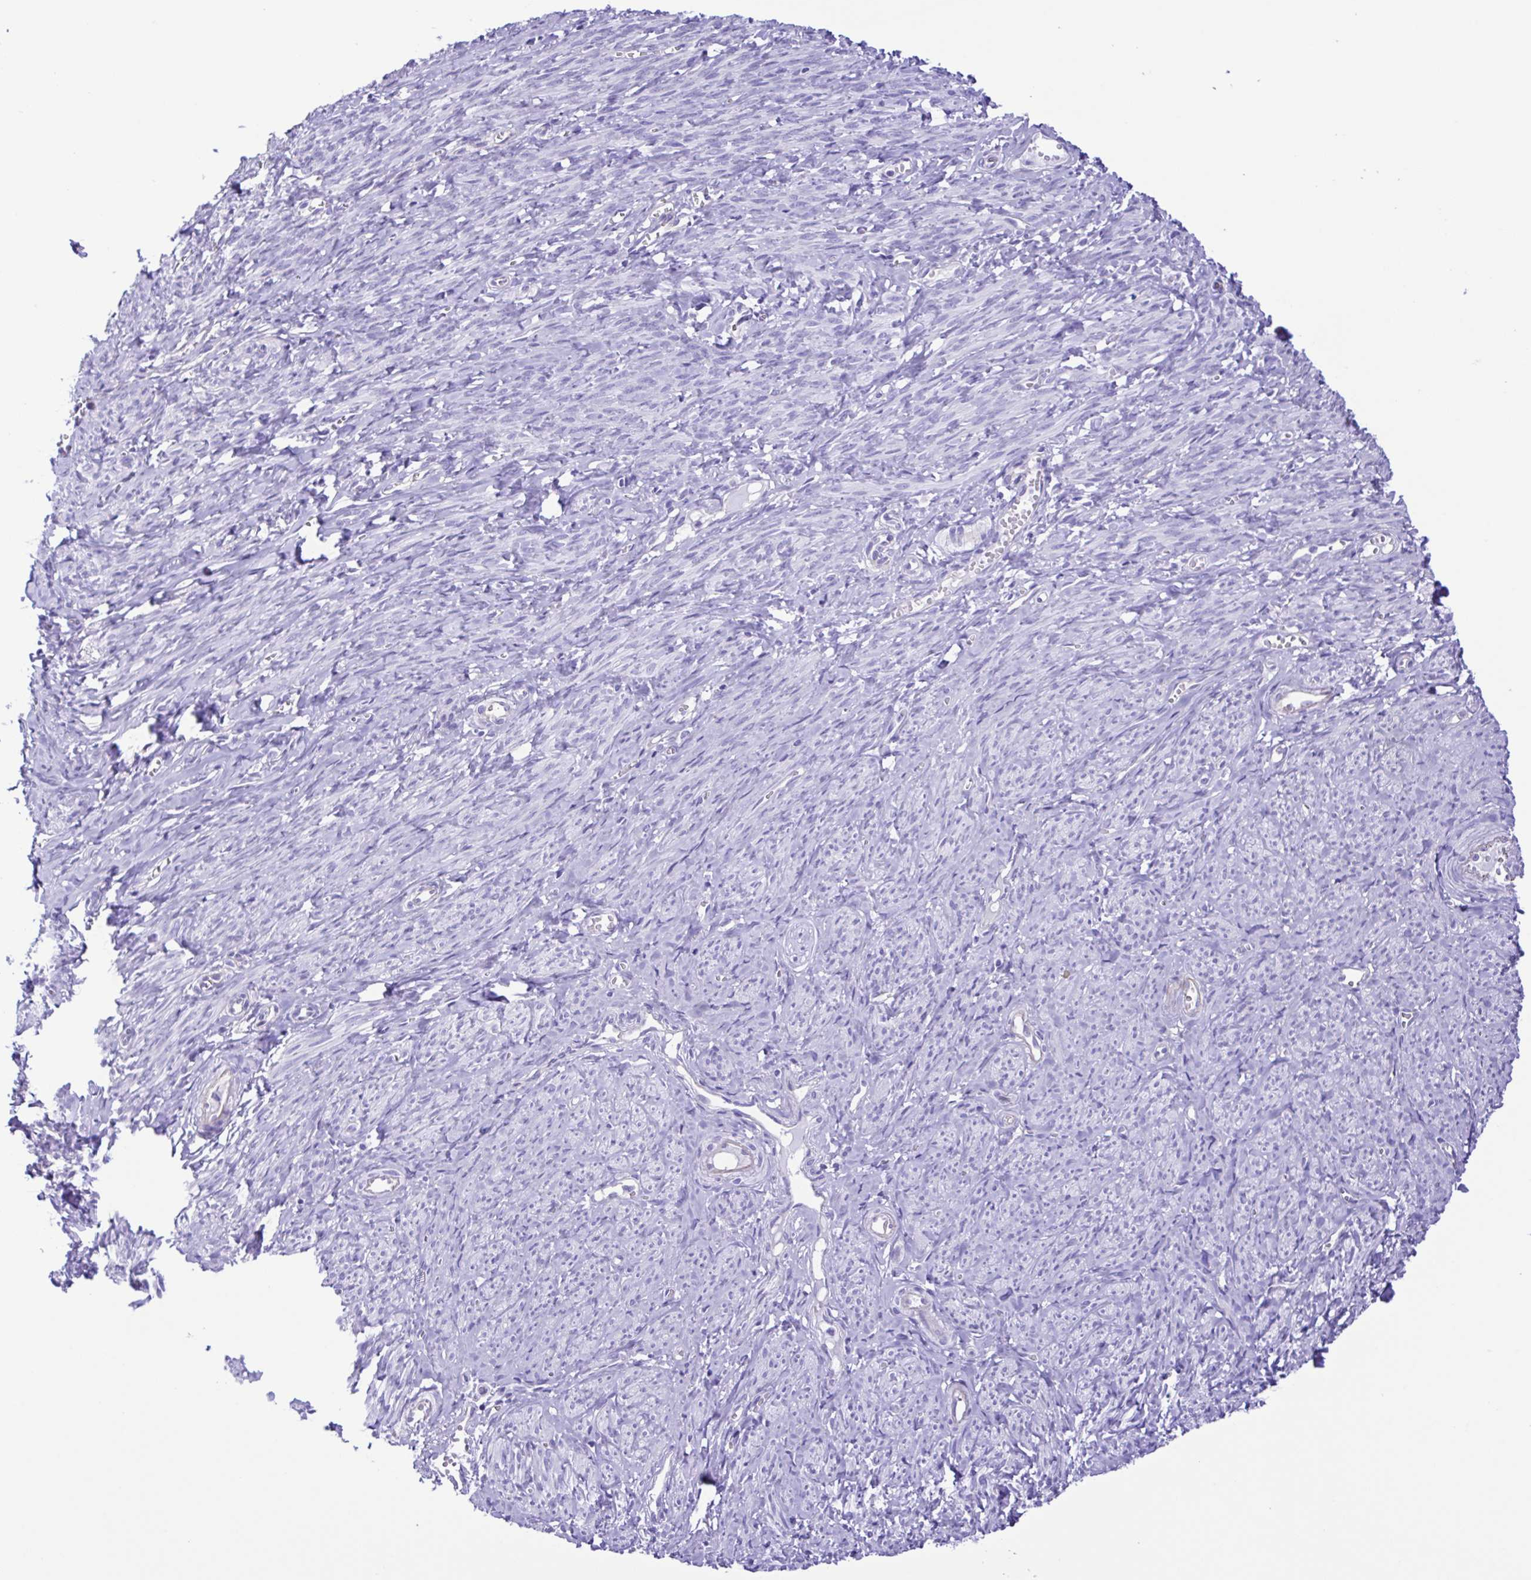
{"staining": {"intensity": "negative", "quantity": "none", "location": "none"}, "tissue": "smooth muscle", "cell_type": "Smooth muscle cells", "image_type": "normal", "snomed": [{"axis": "morphology", "description": "Normal tissue, NOS"}, {"axis": "topography", "description": "Smooth muscle"}], "caption": "This is an immunohistochemistry photomicrograph of benign human smooth muscle. There is no positivity in smooth muscle cells.", "gene": "CYP11A1", "patient": {"sex": "female", "age": 65}}